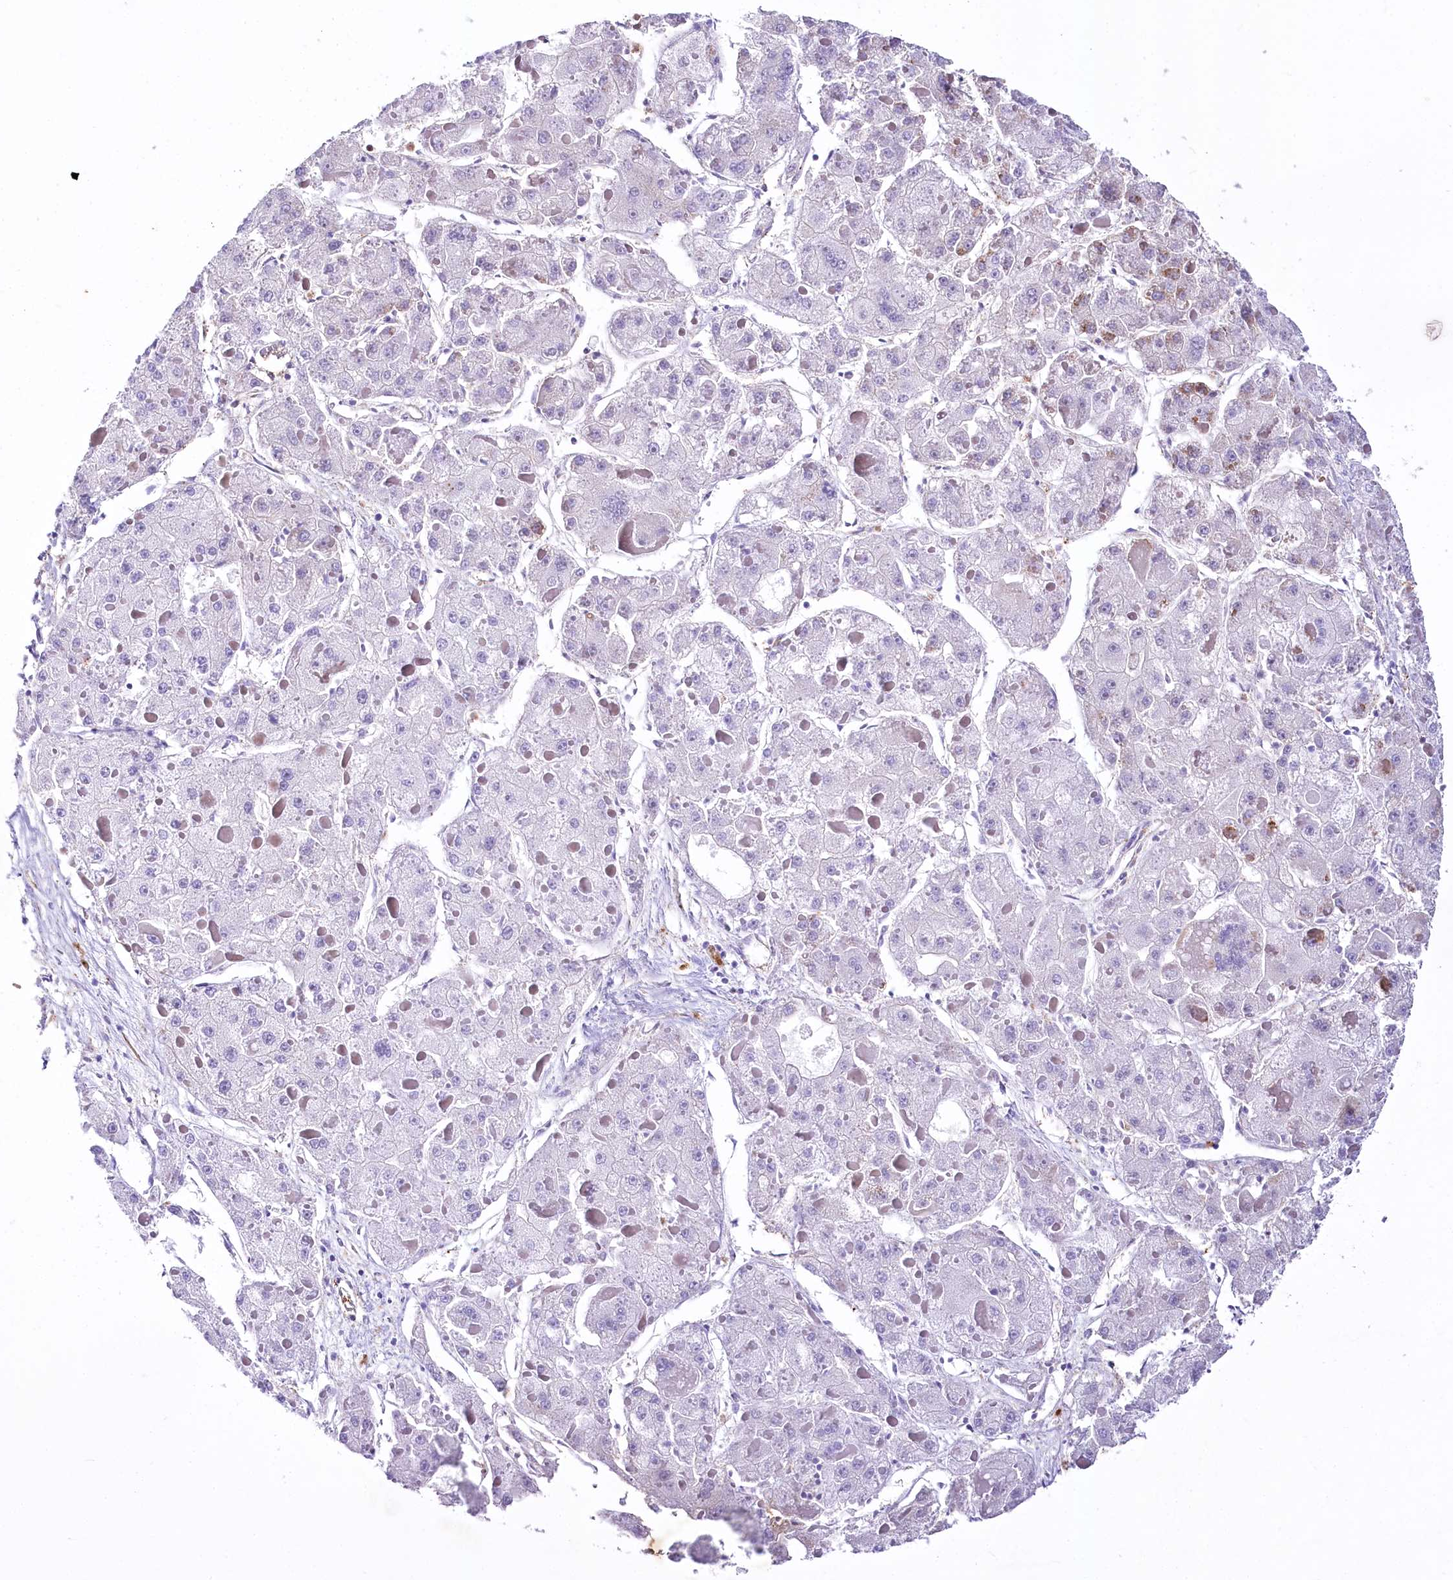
{"staining": {"intensity": "weak", "quantity": "<25%", "location": "cytoplasmic/membranous"}, "tissue": "liver cancer", "cell_type": "Tumor cells", "image_type": "cancer", "snomed": [{"axis": "morphology", "description": "Carcinoma, Hepatocellular, NOS"}, {"axis": "topography", "description": "Liver"}], "caption": "This is an immunohistochemistry micrograph of human liver hepatocellular carcinoma. There is no positivity in tumor cells.", "gene": "PTMS", "patient": {"sex": "female", "age": 73}}